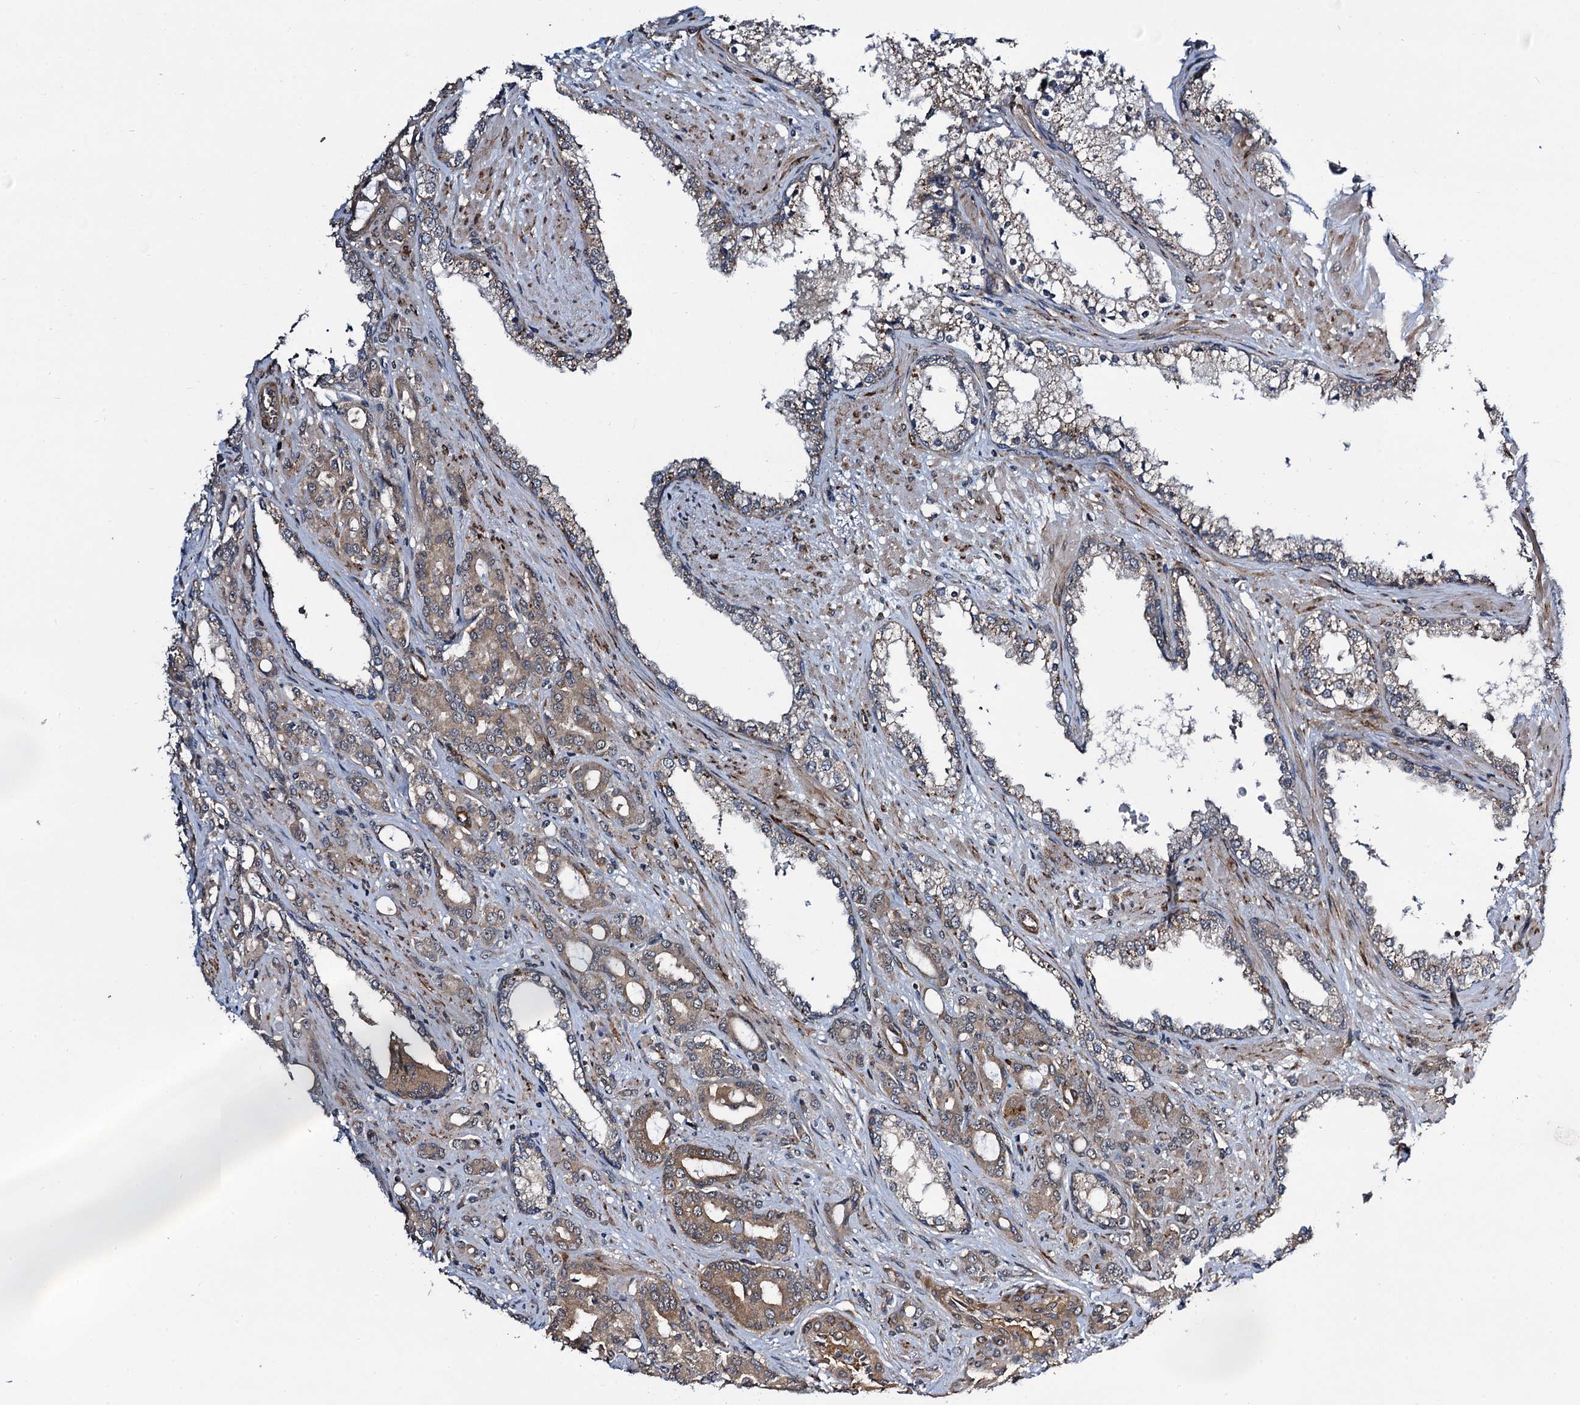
{"staining": {"intensity": "moderate", "quantity": ">75%", "location": "cytoplasmic/membranous"}, "tissue": "prostate cancer", "cell_type": "Tumor cells", "image_type": "cancer", "snomed": [{"axis": "morphology", "description": "Adenocarcinoma, High grade"}, {"axis": "topography", "description": "Prostate"}], "caption": "A micrograph of human prostate cancer stained for a protein demonstrates moderate cytoplasmic/membranous brown staining in tumor cells. The protein is shown in brown color, while the nuclei are stained blue.", "gene": "ARHGAP42", "patient": {"sex": "male", "age": 72}}